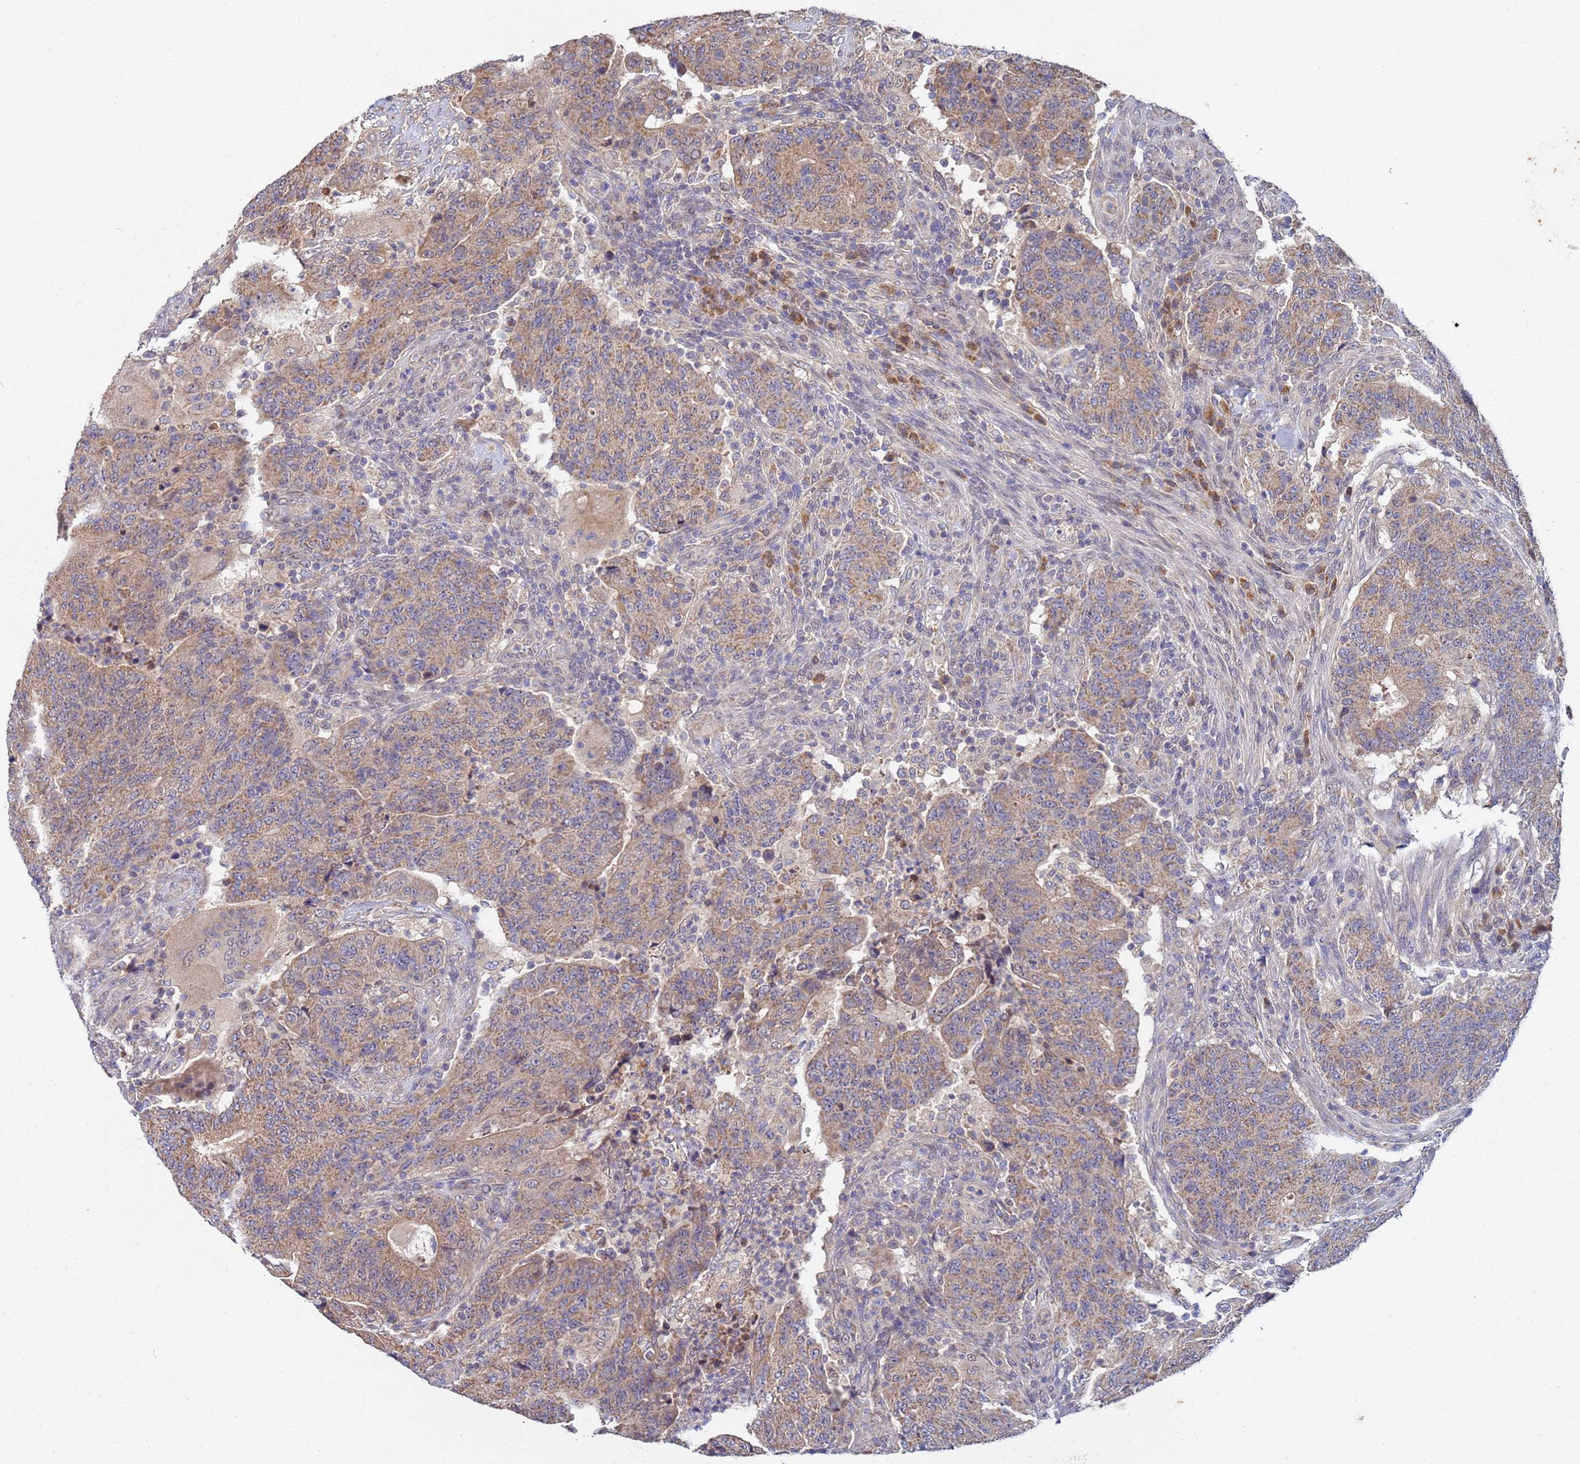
{"staining": {"intensity": "weak", "quantity": ">75%", "location": "cytoplasmic/membranous"}, "tissue": "colorectal cancer", "cell_type": "Tumor cells", "image_type": "cancer", "snomed": [{"axis": "morphology", "description": "Adenocarcinoma, NOS"}, {"axis": "topography", "description": "Colon"}], "caption": "Immunohistochemistry (IHC) photomicrograph of human colorectal adenocarcinoma stained for a protein (brown), which exhibits low levels of weak cytoplasmic/membranous staining in about >75% of tumor cells.", "gene": "C5orf34", "patient": {"sex": "female", "age": 75}}